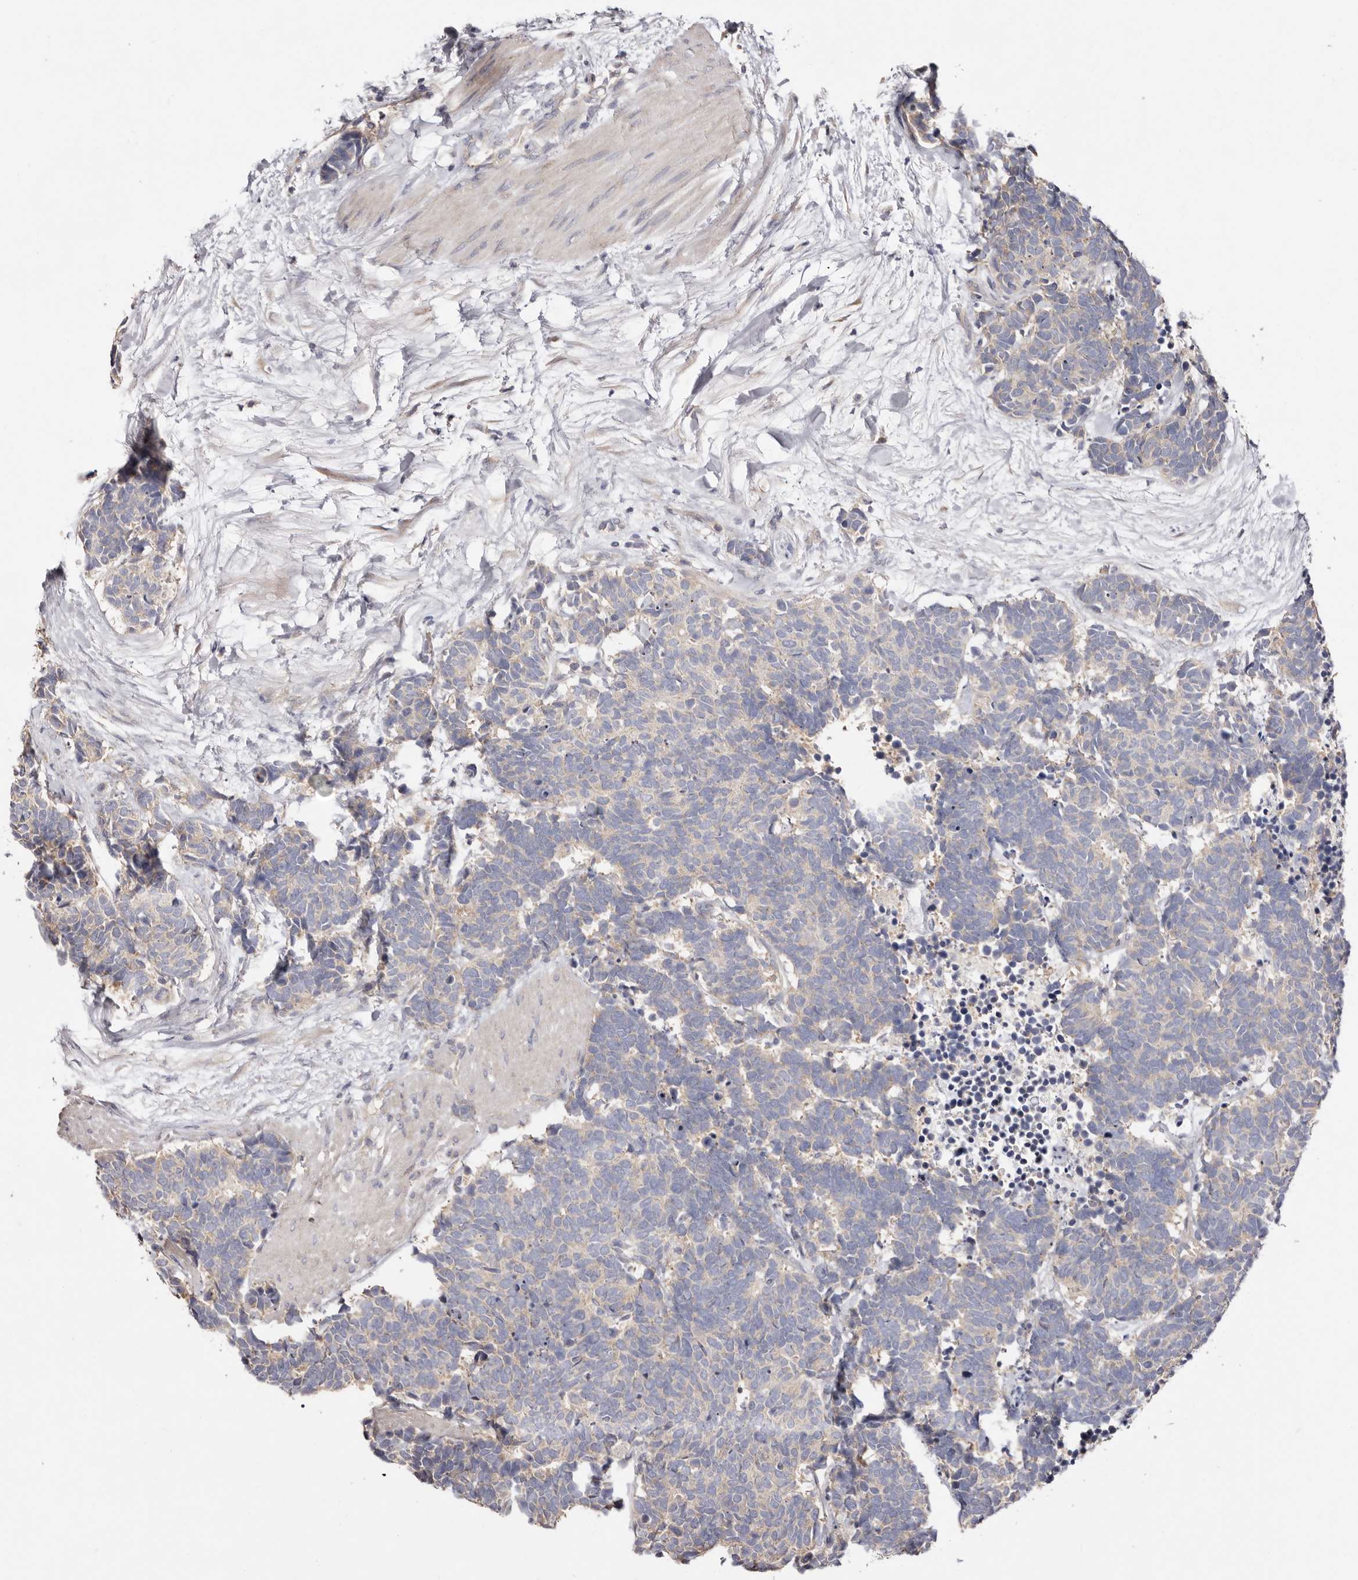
{"staining": {"intensity": "negative", "quantity": "none", "location": "none"}, "tissue": "carcinoid", "cell_type": "Tumor cells", "image_type": "cancer", "snomed": [{"axis": "morphology", "description": "Carcinoma, NOS"}, {"axis": "morphology", "description": "Carcinoid, malignant, NOS"}, {"axis": "topography", "description": "Urinary bladder"}], "caption": "Immunohistochemistry of carcinoid (malignant) shows no expression in tumor cells.", "gene": "FAM167B", "patient": {"sex": "male", "age": 57}}